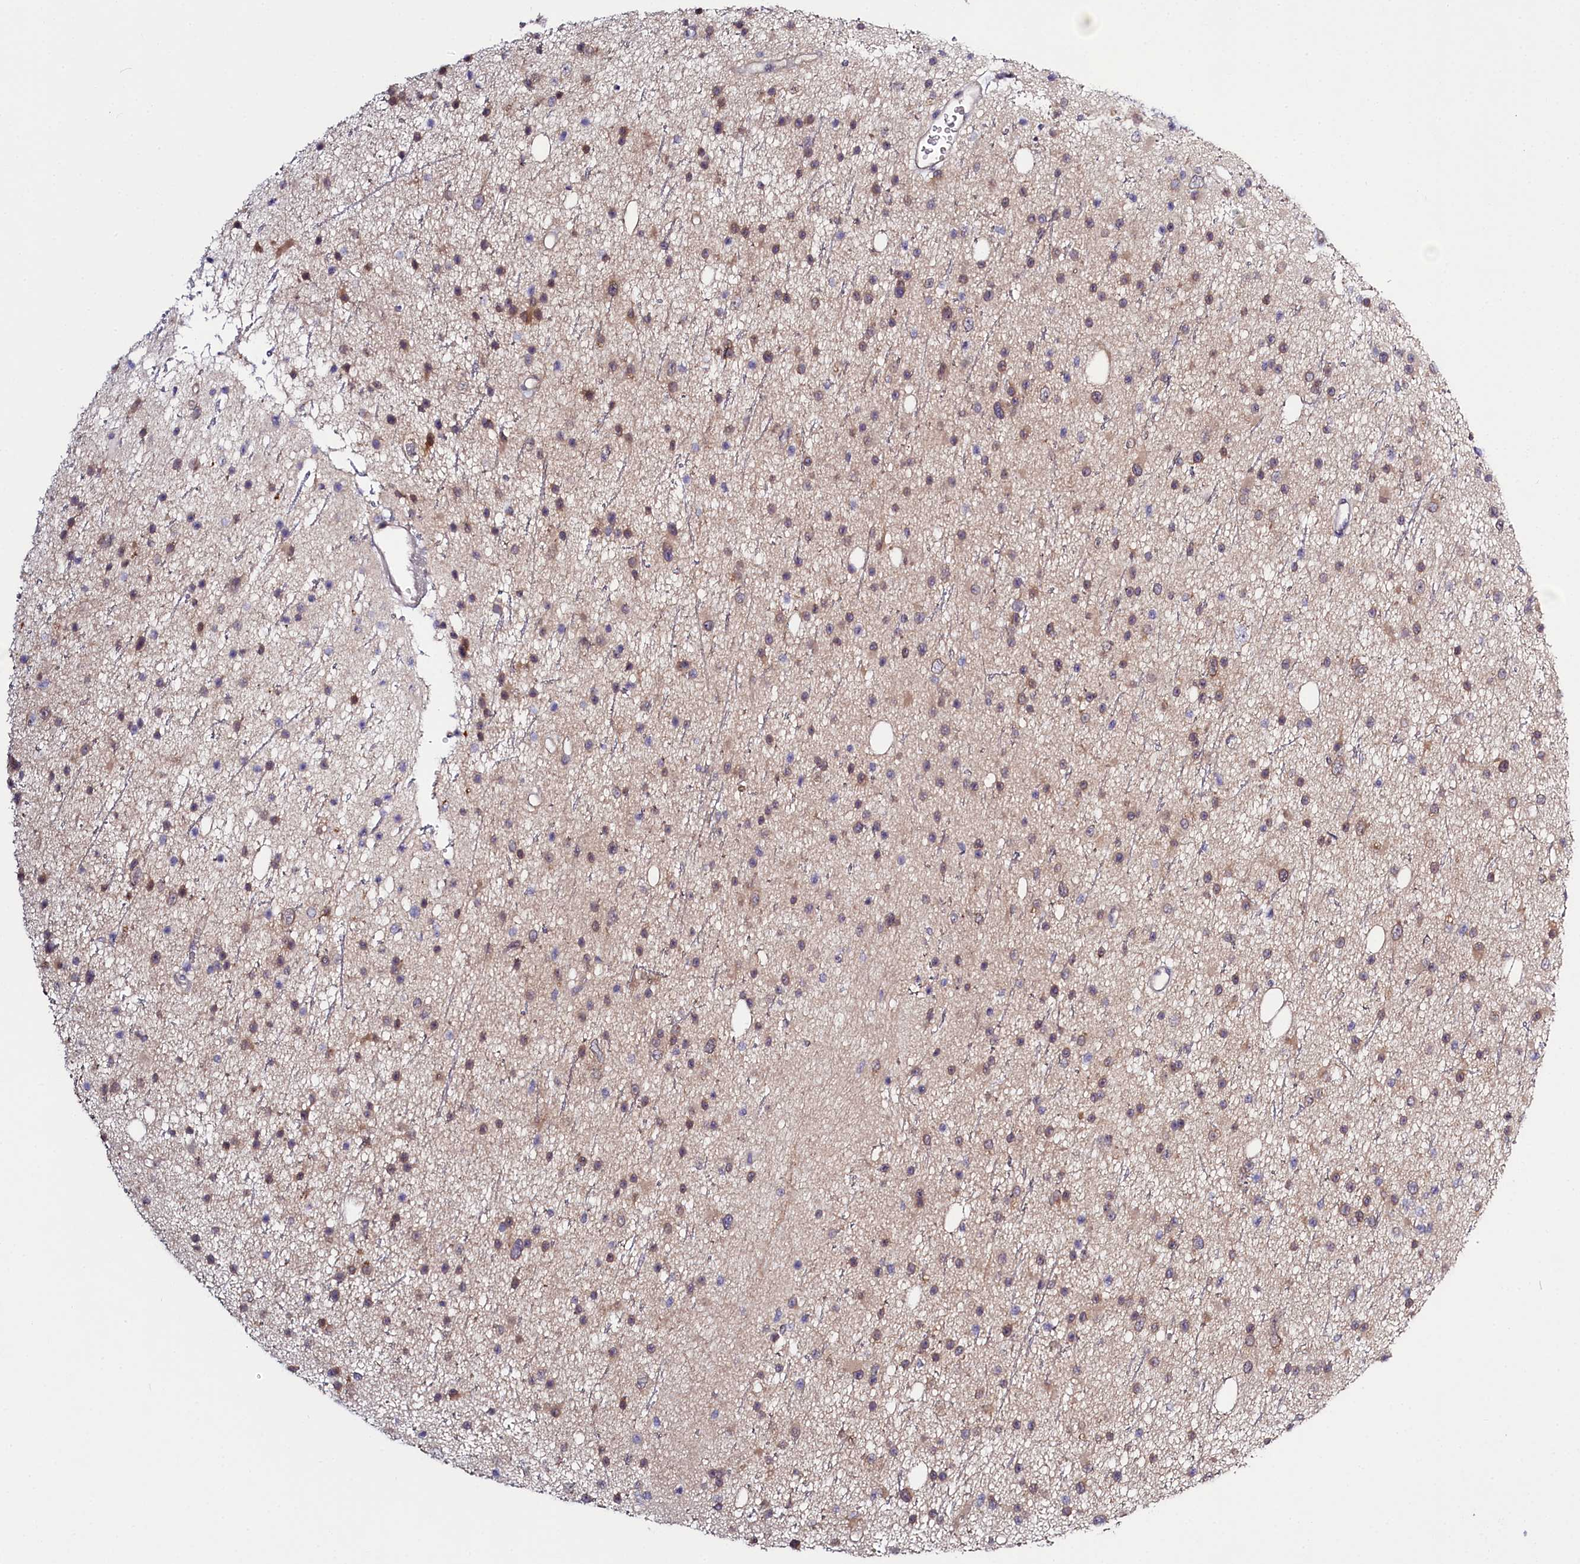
{"staining": {"intensity": "moderate", "quantity": ">75%", "location": "cytoplasmic/membranous"}, "tissue": "glioma", "cell_type": "Tumor cells", "image_type": "cancer", "snomed": [{"axis": "morphology", "description": "Glioma, malignant, Low grade"}, {"axis": "topography", "description": "Cerebral cortex"}], "caption": "Protein staining of malignant glioma (low-grade) tissue exhibits moderate cytoplasmic/membranous positivity in approximately >75% of tumor cells.", "gene": "PDE6D", "patient": {"sex": "female", "age": 39}}